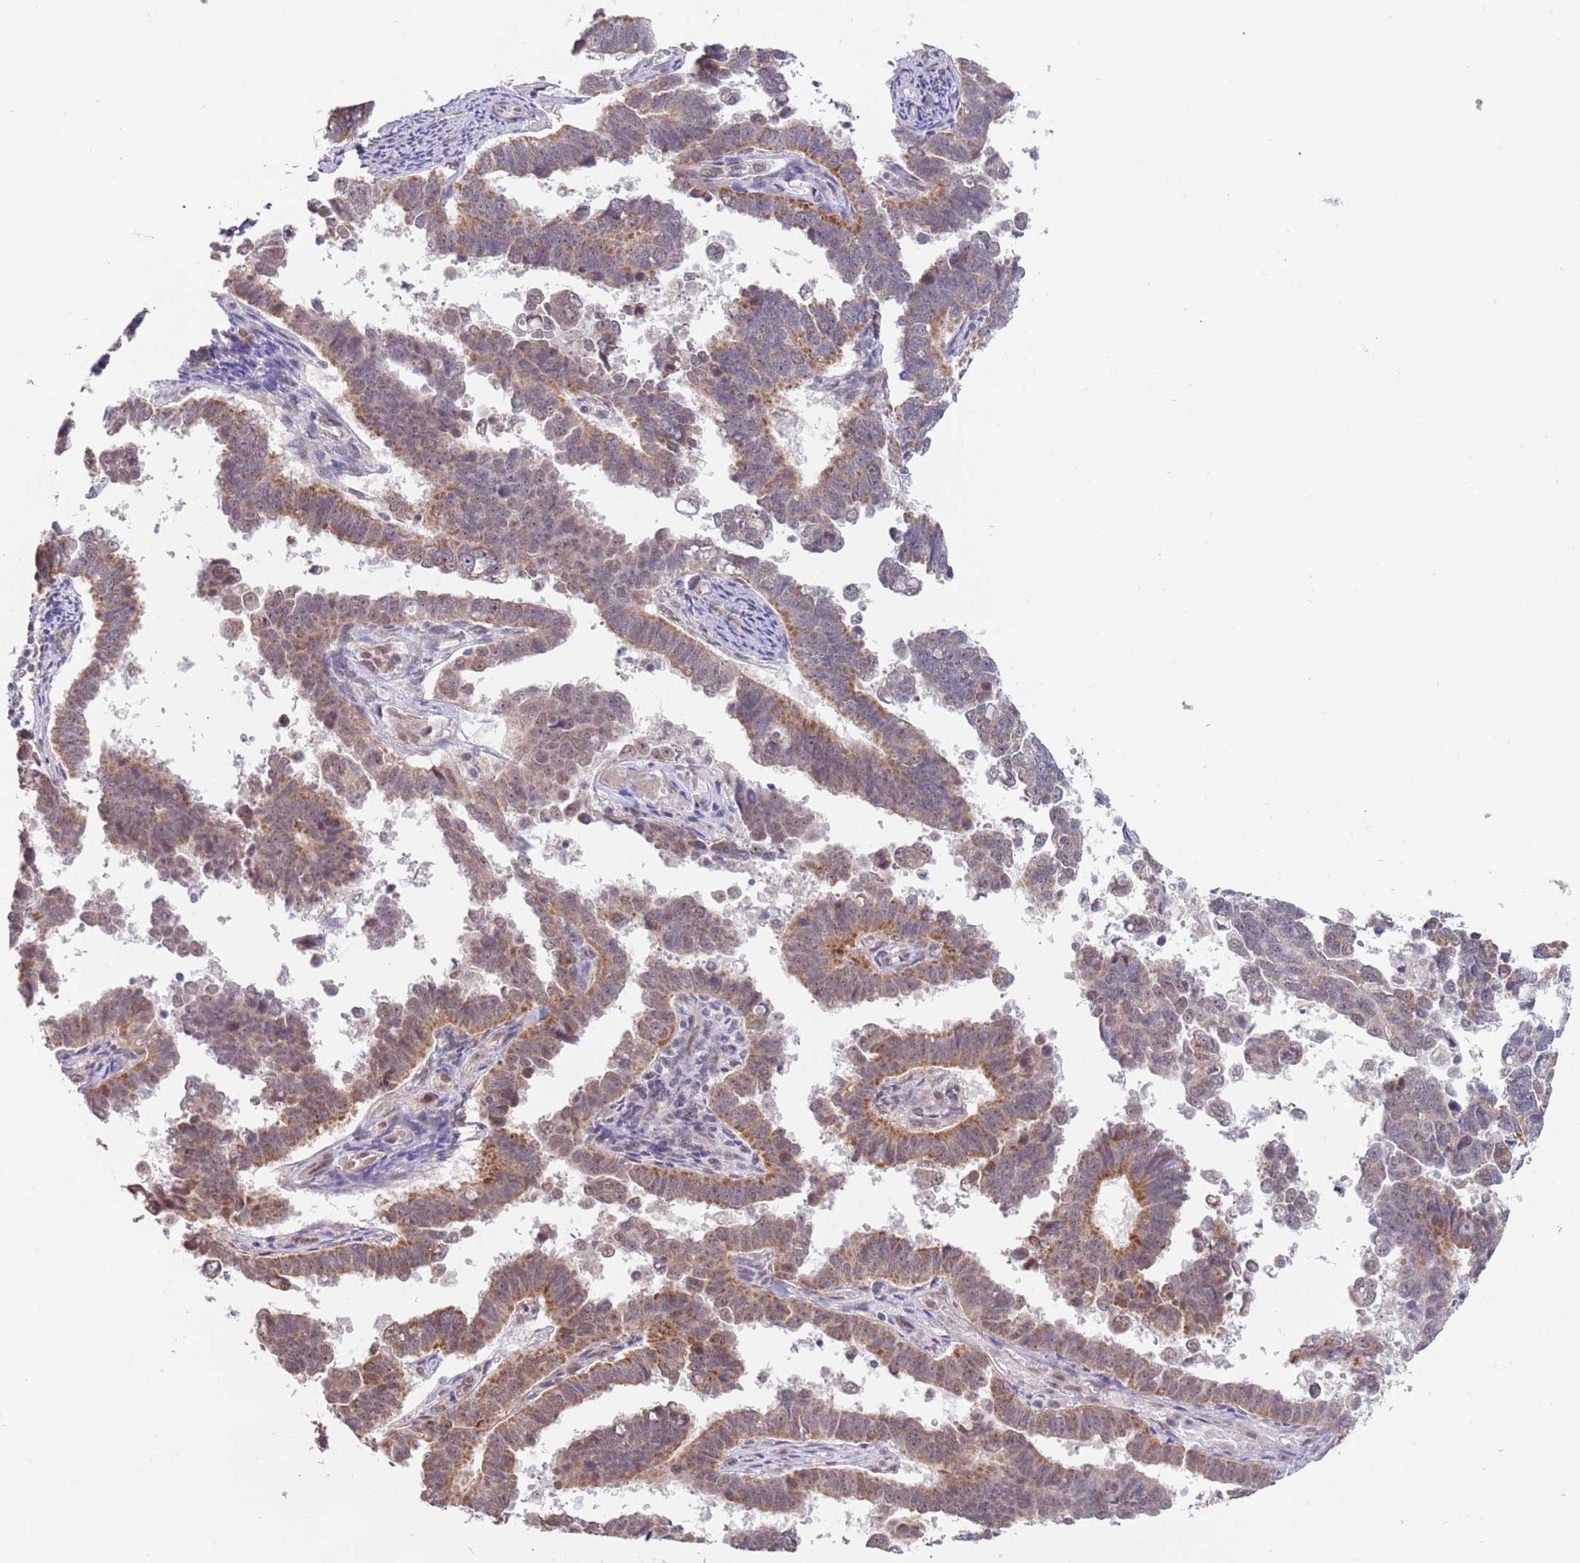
{"staining": {"intensity": "moderate", "quantity": ">75%", "location": "cytoplasmic/membranous"}, "tissue": "endometrial cancer", "cell_type": "Tumor cells", "image_type": "cancer", "snomed": [{"axis": "morphology", "description": "Adenocarcinoma, NOS"}, {"axis": "topography", "description": "Endometrium"}], "caption": "Adenocarcinoma (endometrial) stained with DAB (3,3'-diaminobenzidine) IHC demonstrates medium levels of moderate cytoplasmic/membranous staining in approximately >75% of tumor cells. (Stains: DAB in brown, nuclei in blue, Microscopy: brightfield microscopy at high magnification).", "gene": "UQCC3", "patient": {"sex": "female", "age": 75}}